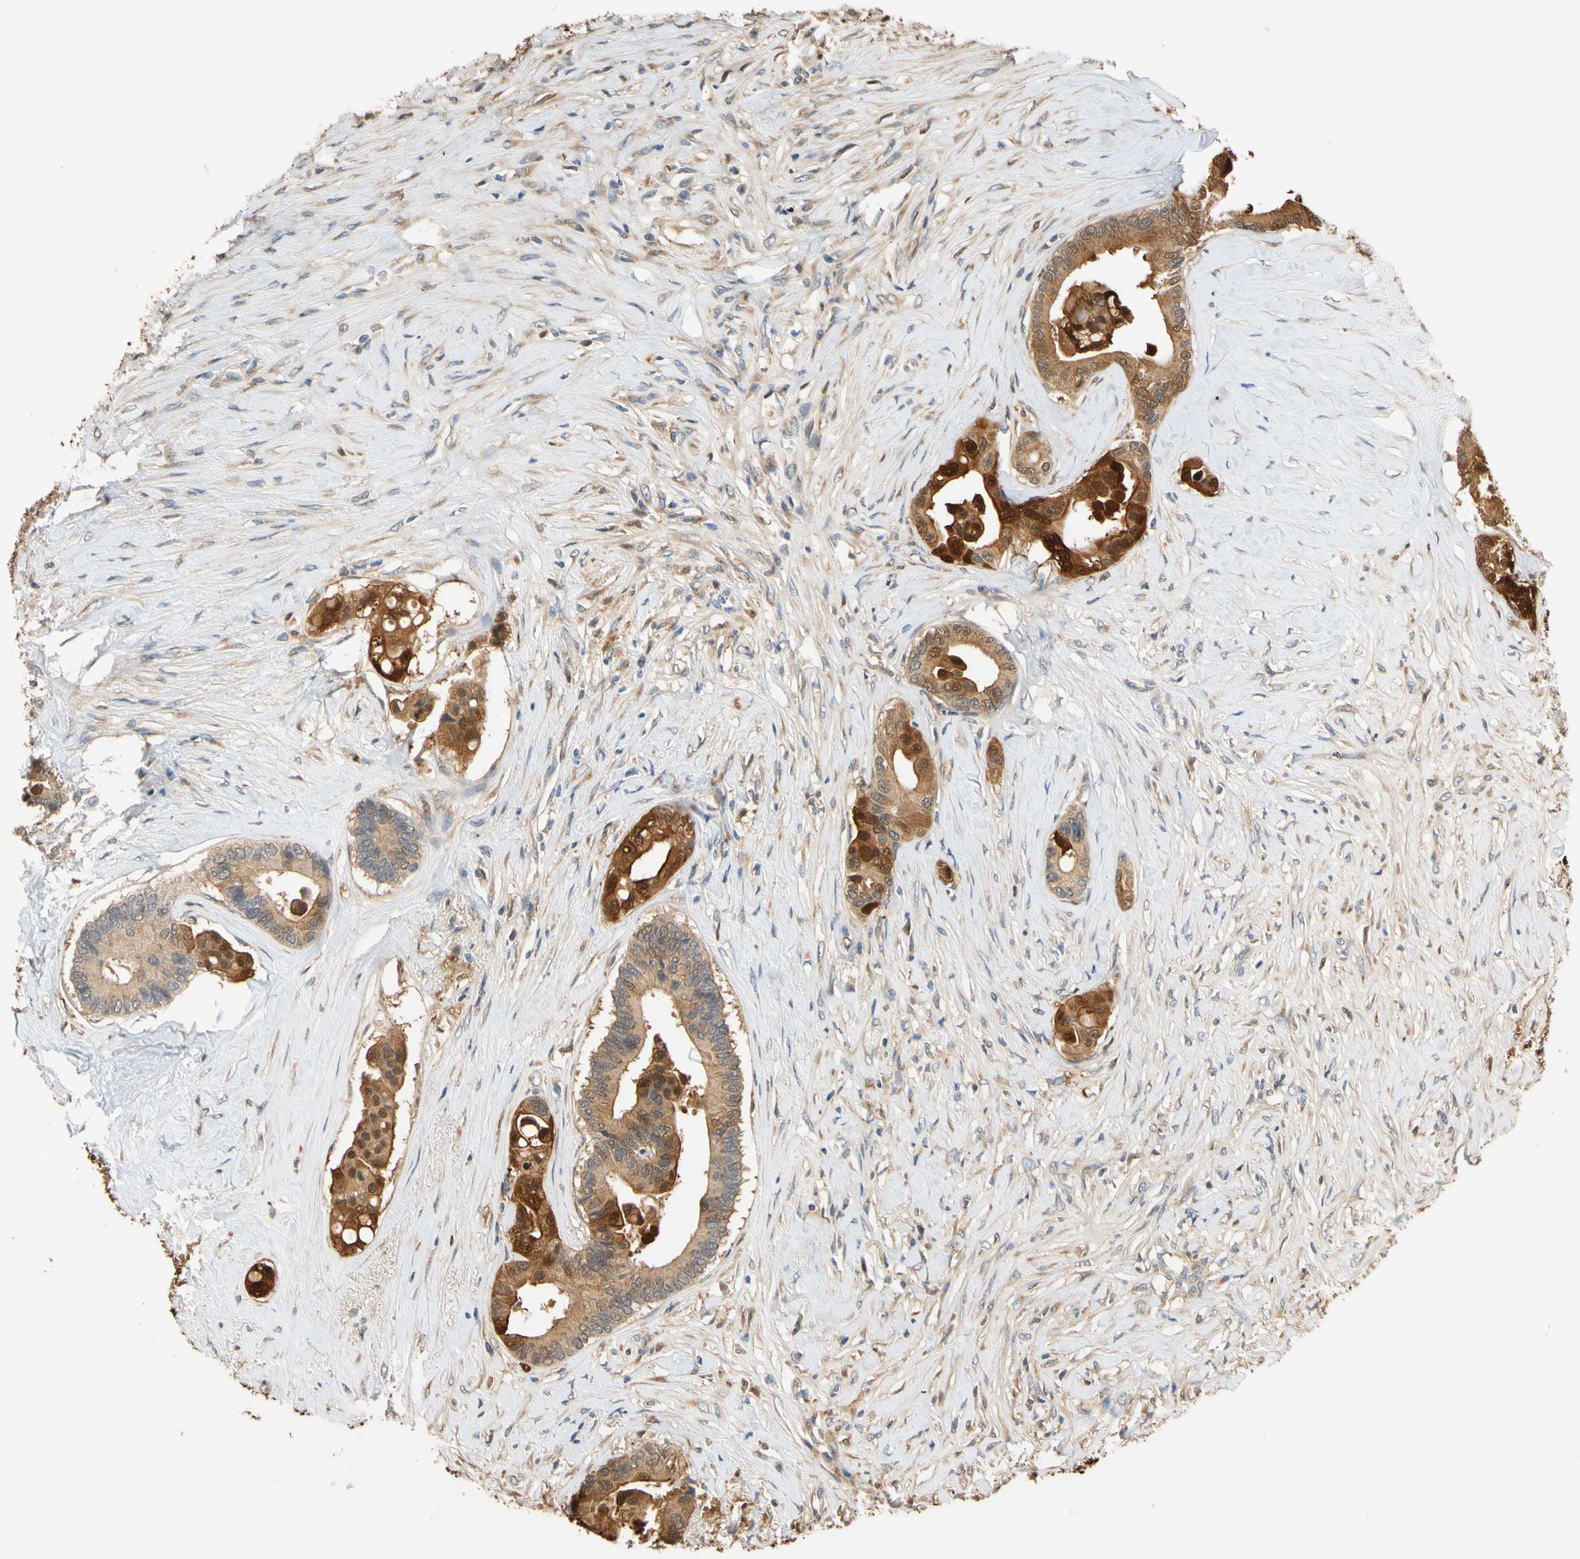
{"staining": {"intensity": "moderate", "quantity": ">75%", "location": "cytoplasmic/membranous,nuclear"}, "tissue": "colorectal cancer", "cell_type": "Tumor cells", "image_type": "cancer", "snomed": [{"axis": "morphology", "description": "Normal tissue, NOS"}, {"axis": "morphology", "description": "Adenocarcinoma, NOS"}, {"axis": "topography", "description": "Colon"}], "caption": "Immunohistochemistry (IHC) histopathology image of human colorectal cancer stained for a protein (brown), which reveals medium levels of moderate cytoplasmic/membranous and nuclear expression in approximately >75% of tumor cells.", "gene": "GPSM2", "patient": {"sex": "male", "age": 82}}